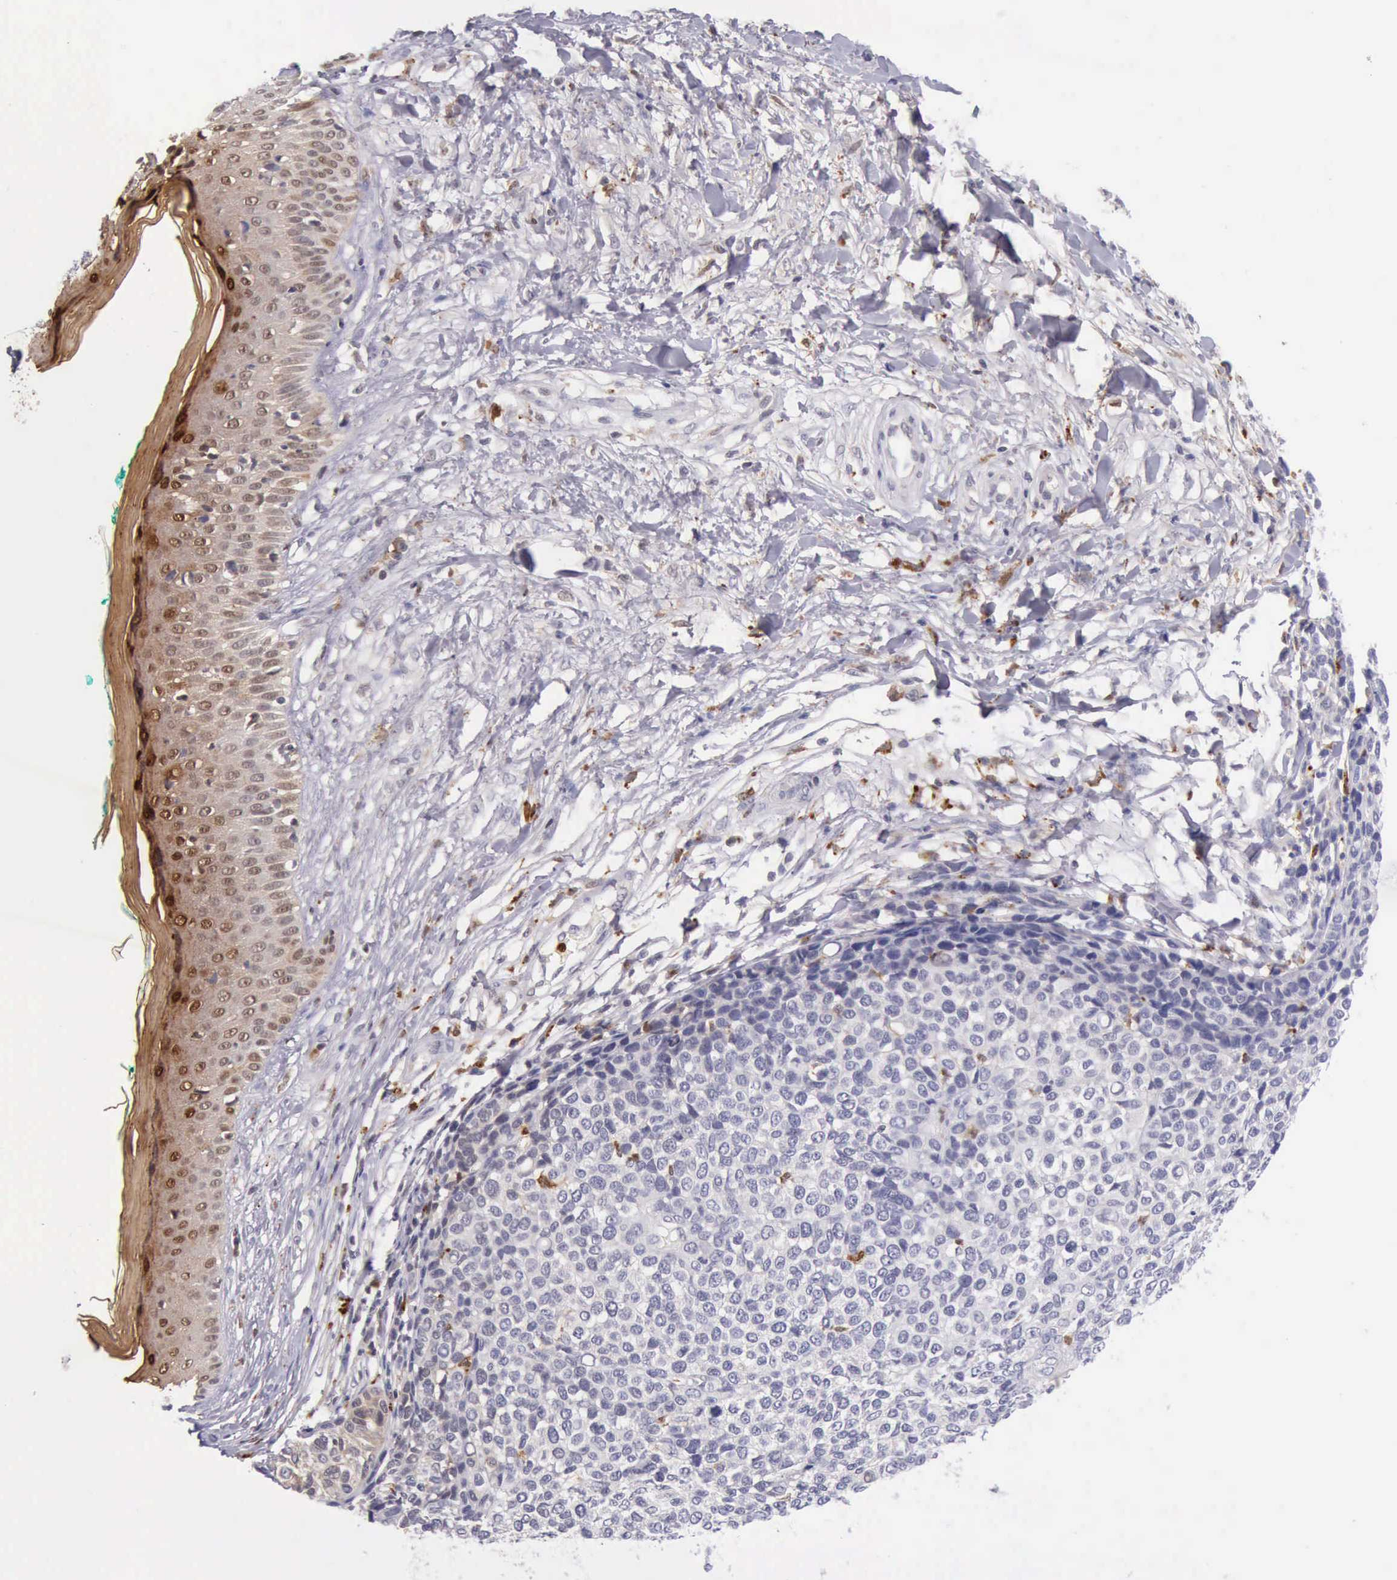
{"staining": {"intensity": "negative", "quantity": "none", "location": "none"}, "tissue": "melanoma", "cell_type": "Tumor cells", "image_type": "cancer", "snomed": [{"axis": "morphology", "description": "Malignant melanoma, NOS"}, {"axis": "topography", "description": "Skin"}], "caption": "Tumor cells are negative for brown protein staining in melanoma. (Brightfield microscopy of DAB (3,3'-diaminobenzidine) IHC at high magnification).", "gene": "CSTA", "patient": {"sex": "female", "age": 85}}